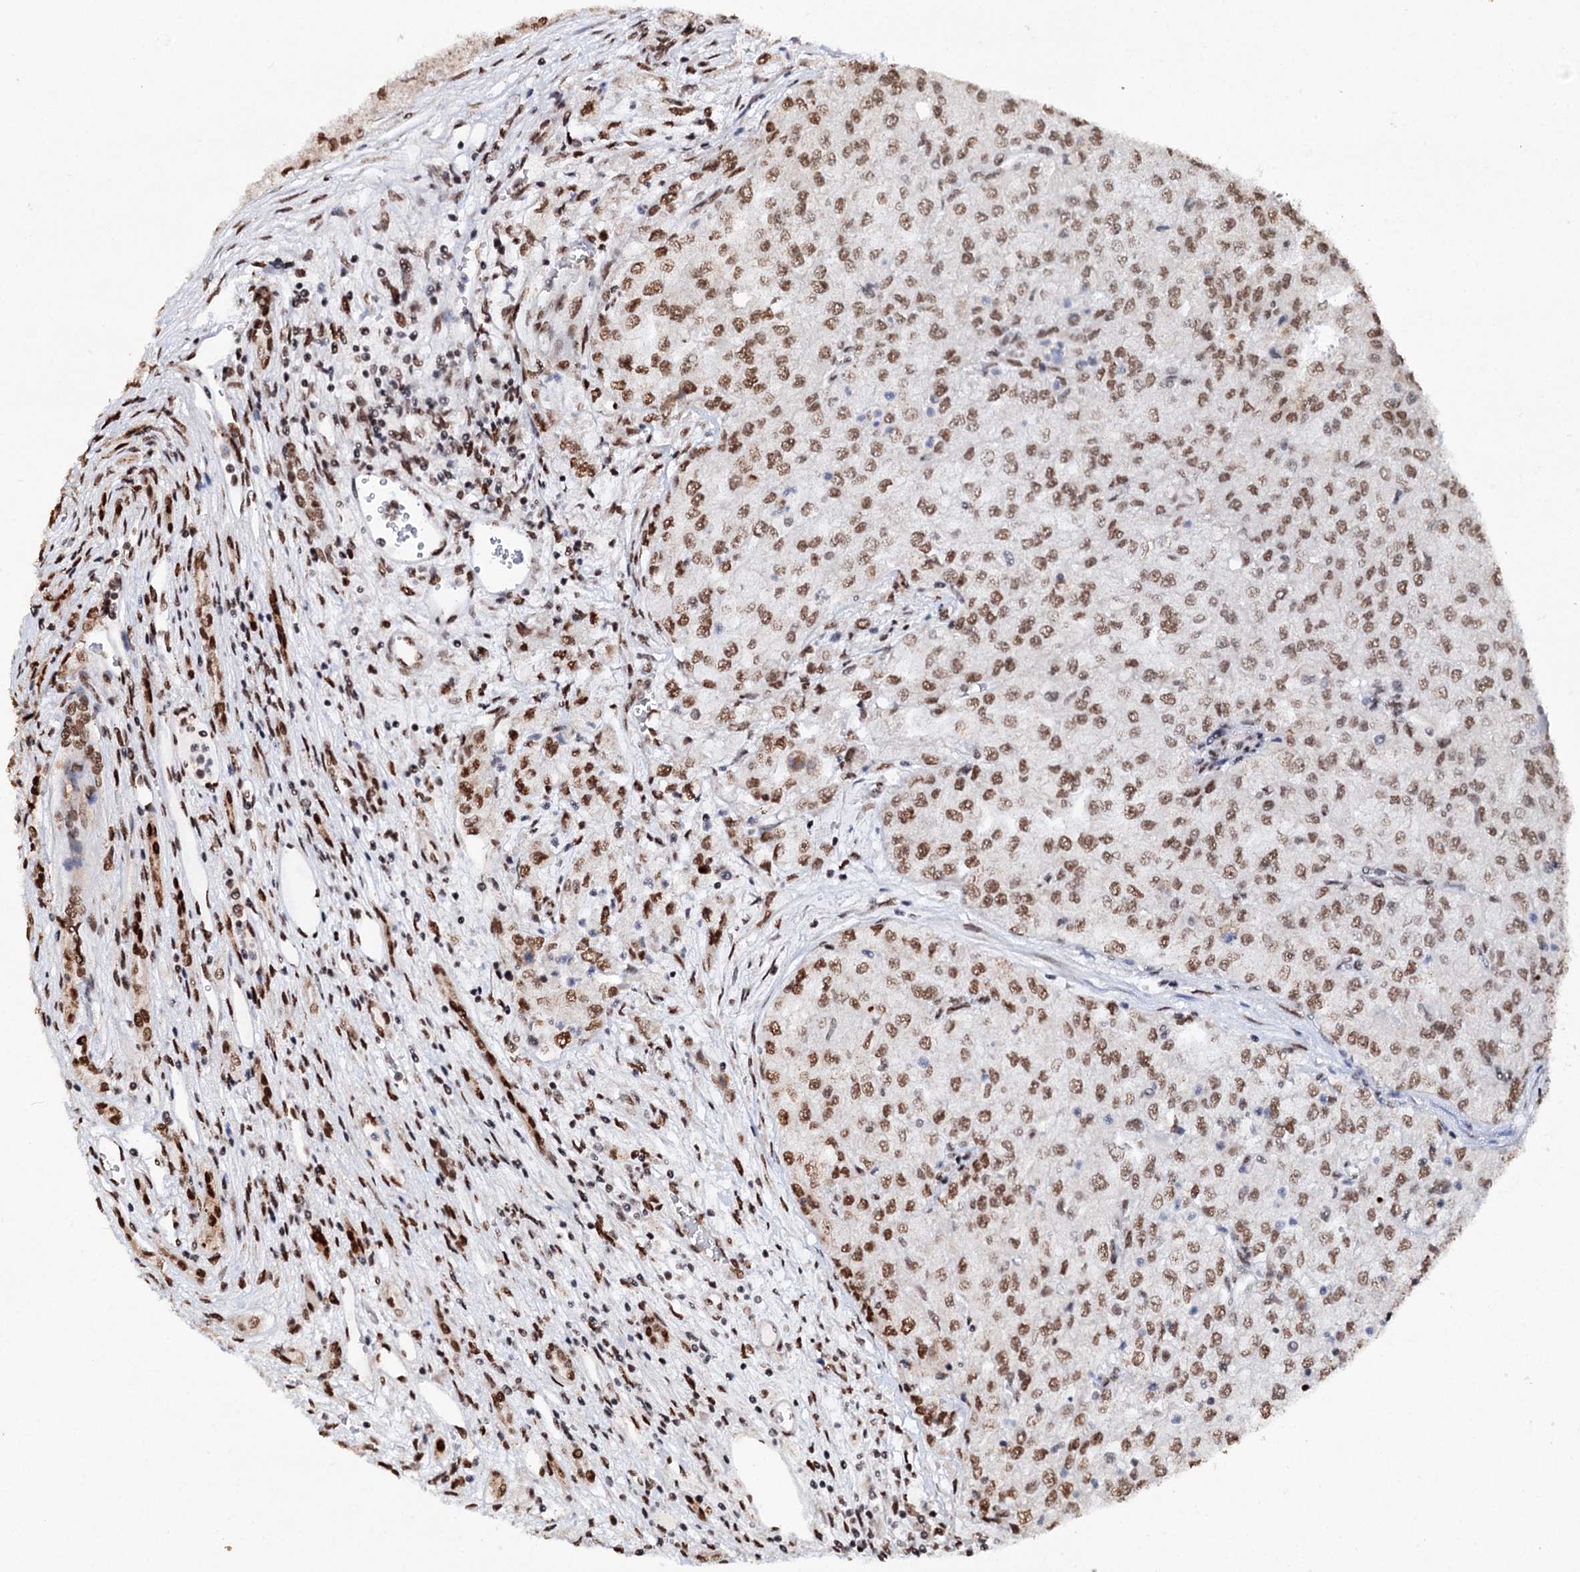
{"staining": {"intensity": "moderate", "quantity": ">75%", "location": "nuclear"}, "tissue": "renal cancer", "cell_type": "Tumor cells", "image_type": "cancer", "snomed": [{"axis": "morphology", "description": "Adenocarcinoma, NOS"}, {"axis": "topography", "description": "Kidney"}], "caption": "Tumor cells exhibit medium levels of moderate nuclear staining in approximately >75% of cells in renal cancer (adenocarcinoma).", "gene": "MATR3", "patient": {"sex": "female", "age": 54}}